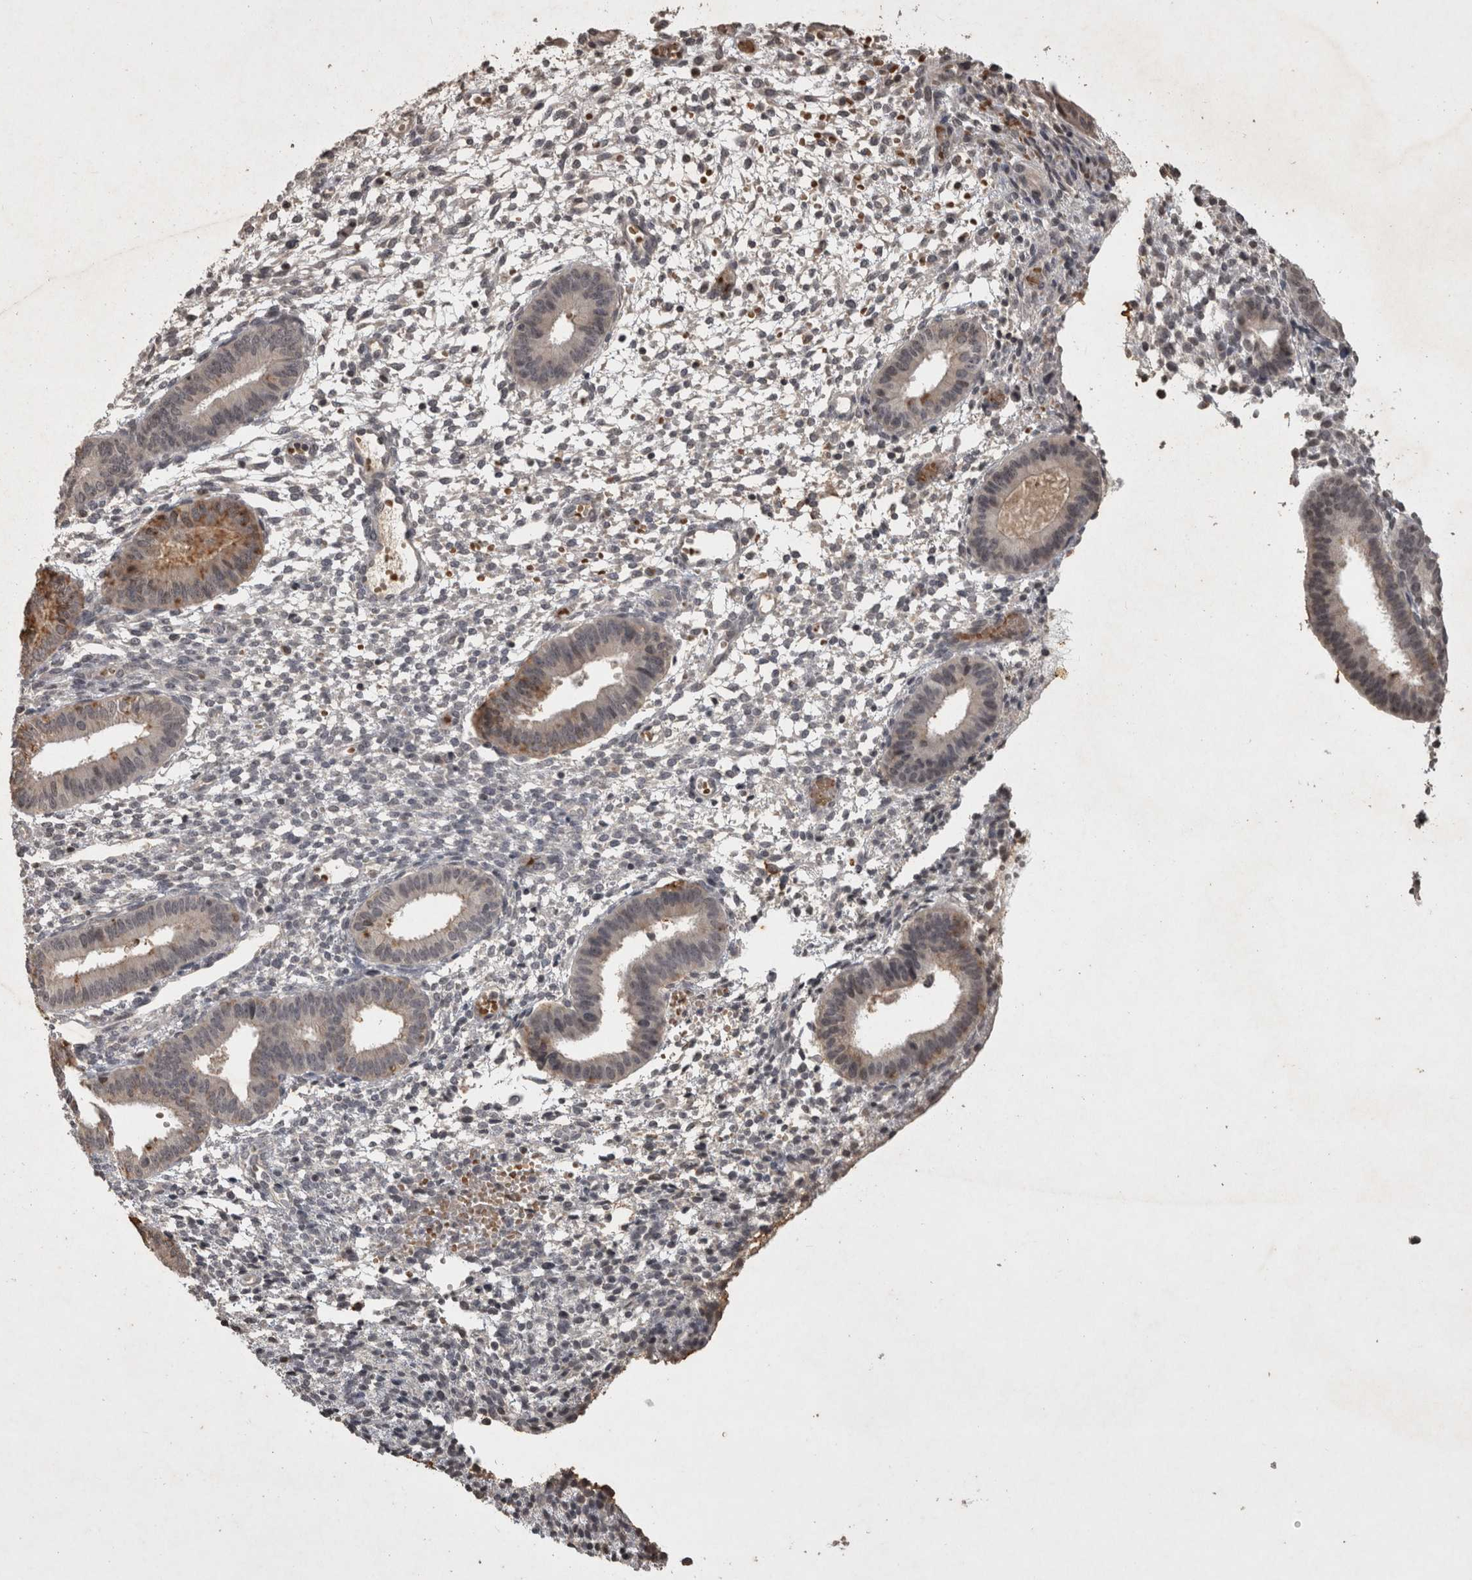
{"staining": {"intensity": "moderate", "quantity": "<25%", "location": "cytoplasmic/membranous"}, "tissue": "endometrium", "cell_type": "Cells in endometrial stroma", "image_type": "normal", "snomed": [{"axis": "morphology", "description": "Normal tissue, NOS"}, {"axis": "topography", "description": "Endometrium"}], "caption": "Protein expression analysis of normal human endometrium reveals moderate cytoplasmic/membranous staining in about <25% of cells in endometrial stroma. The protein of interest is shown in brown color, while the nuclei are stained blue.", "gene": "HRK", "patient": {"sex": "female", "age": 46}}